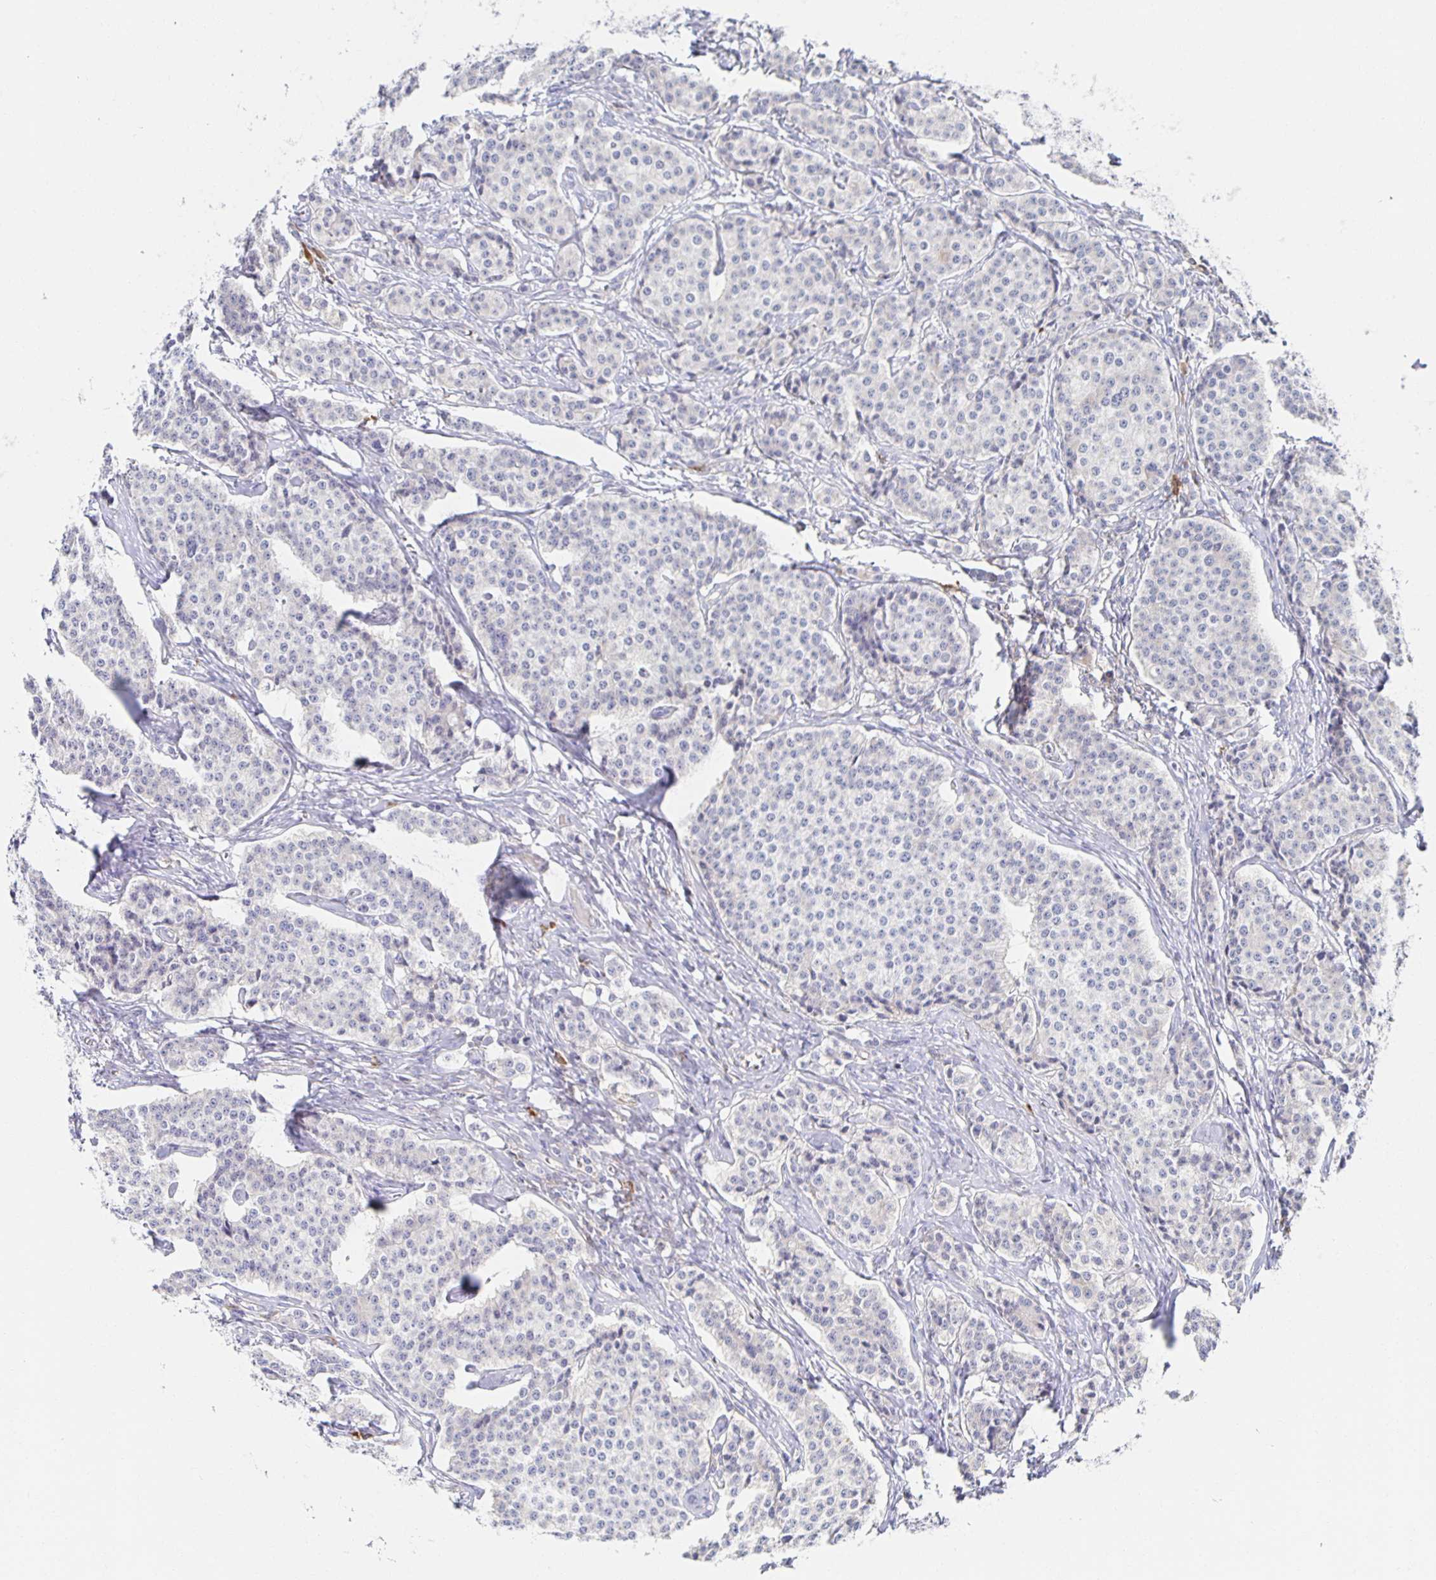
{"staining": {"intensity": "negative", "quantity": "none", "location": "none"}, "tissue": "carcinoid", "cell_type": "Tumor cells", "image_type": "cancer", "snomed": [{"axis": "morphology", "description": "Carcinoid, malignant, NOS"}, {"axis": "topography", "description": "Small intestine"}], "caption": "This is an IHC histopathology image of carcinoid (malignant). There is no staining in tumor cells.", "gene": "BAD", "patient": {"sex": "female", "age": 64}}